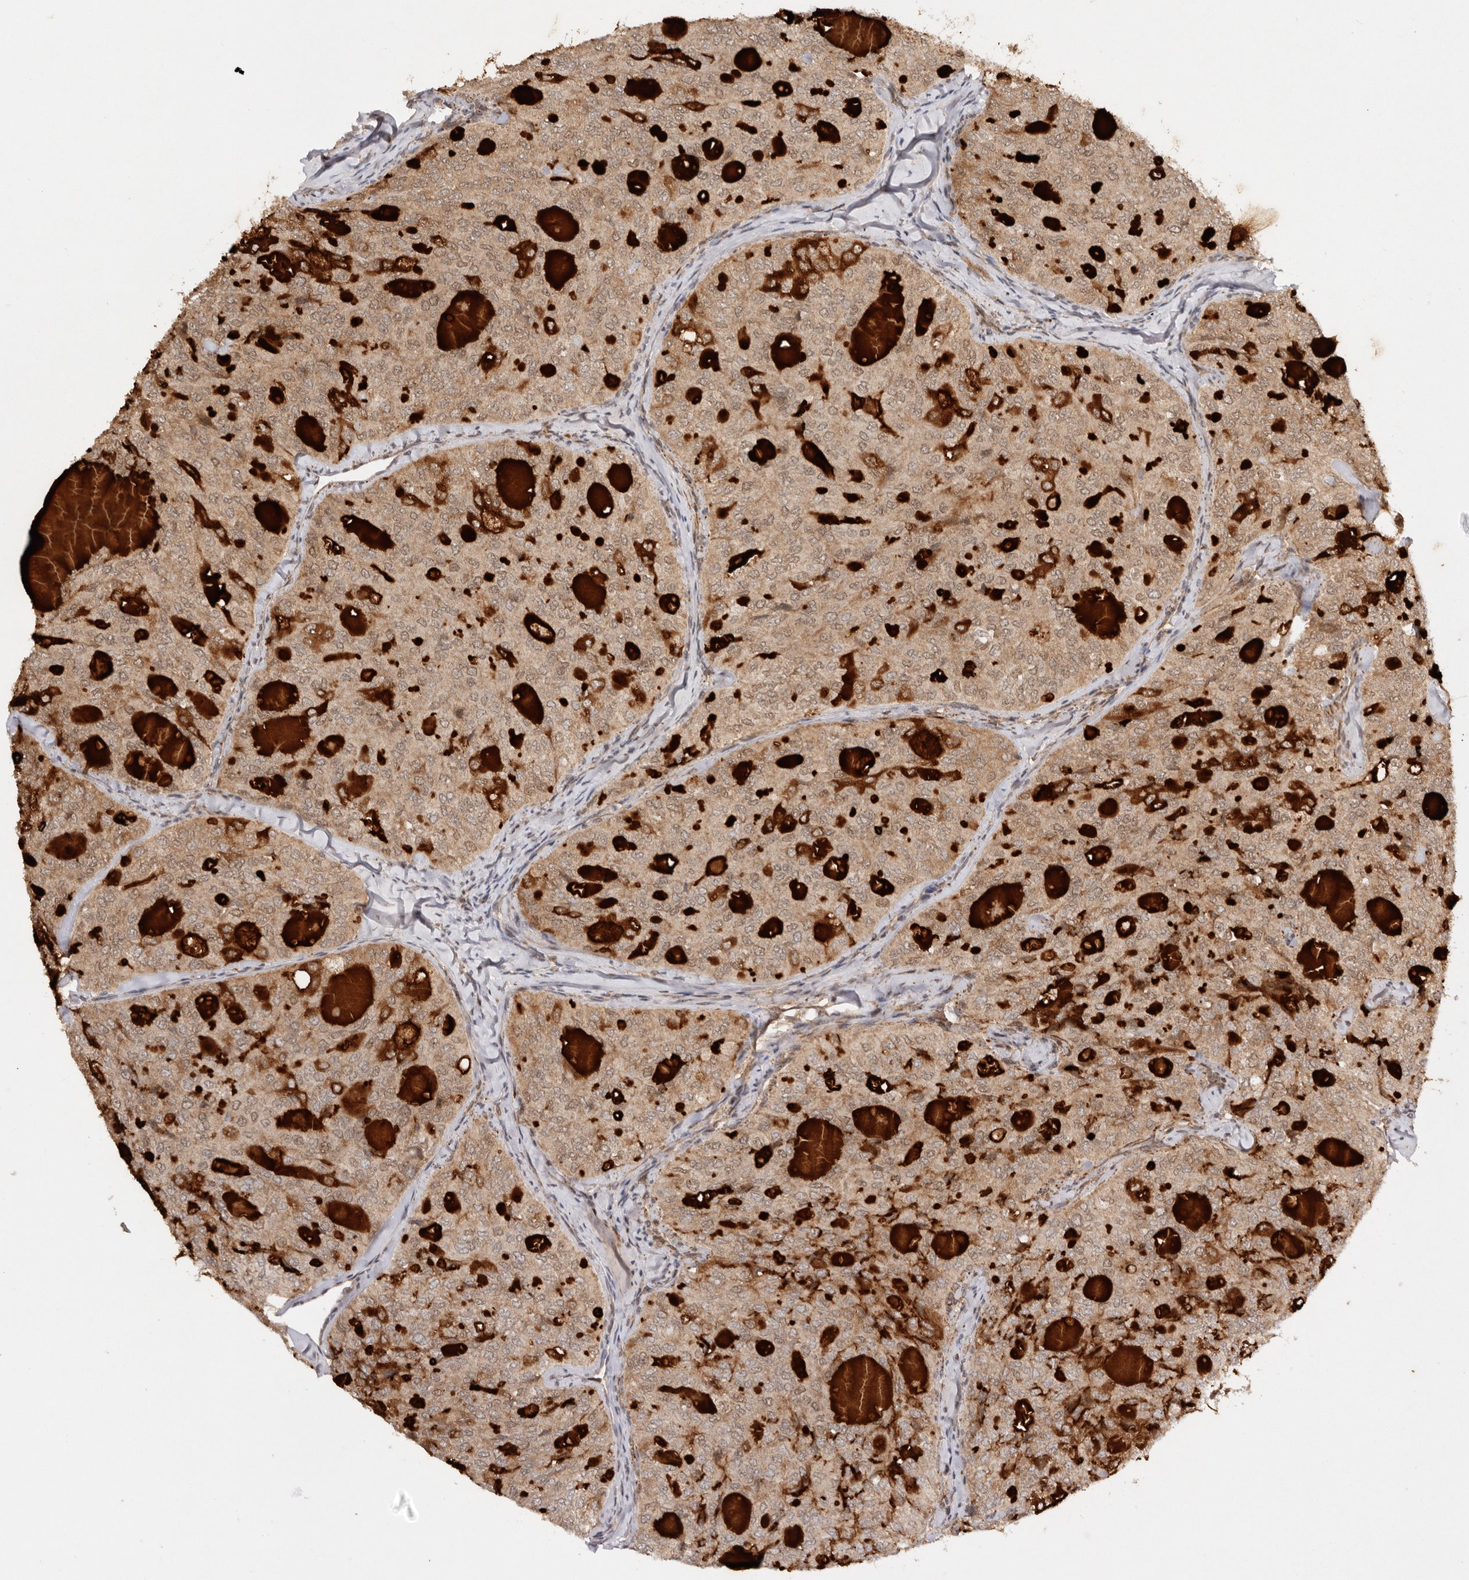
{"staining": {"intensity": "weak", "quantity": ">75%", "location": "cytoplasmic/membranous,nuclear"}, "tissue": "thyroid cancer", "cell_type": "Tumor cells", "image_type": "cancer", "snomed": [{"axis": "morphology", "description": "Follicular adenoma carcinoma, NOS"}, {"axis": "topography", "description": "Thyroid gland"}], "caption": "Human thyroid cancer (follicular adenoma carcinoma) stained with a protein marker reveals weak staining in tumor cells.", "gene": "TARS2", "patient": {"sex": "male", "age": 75}}